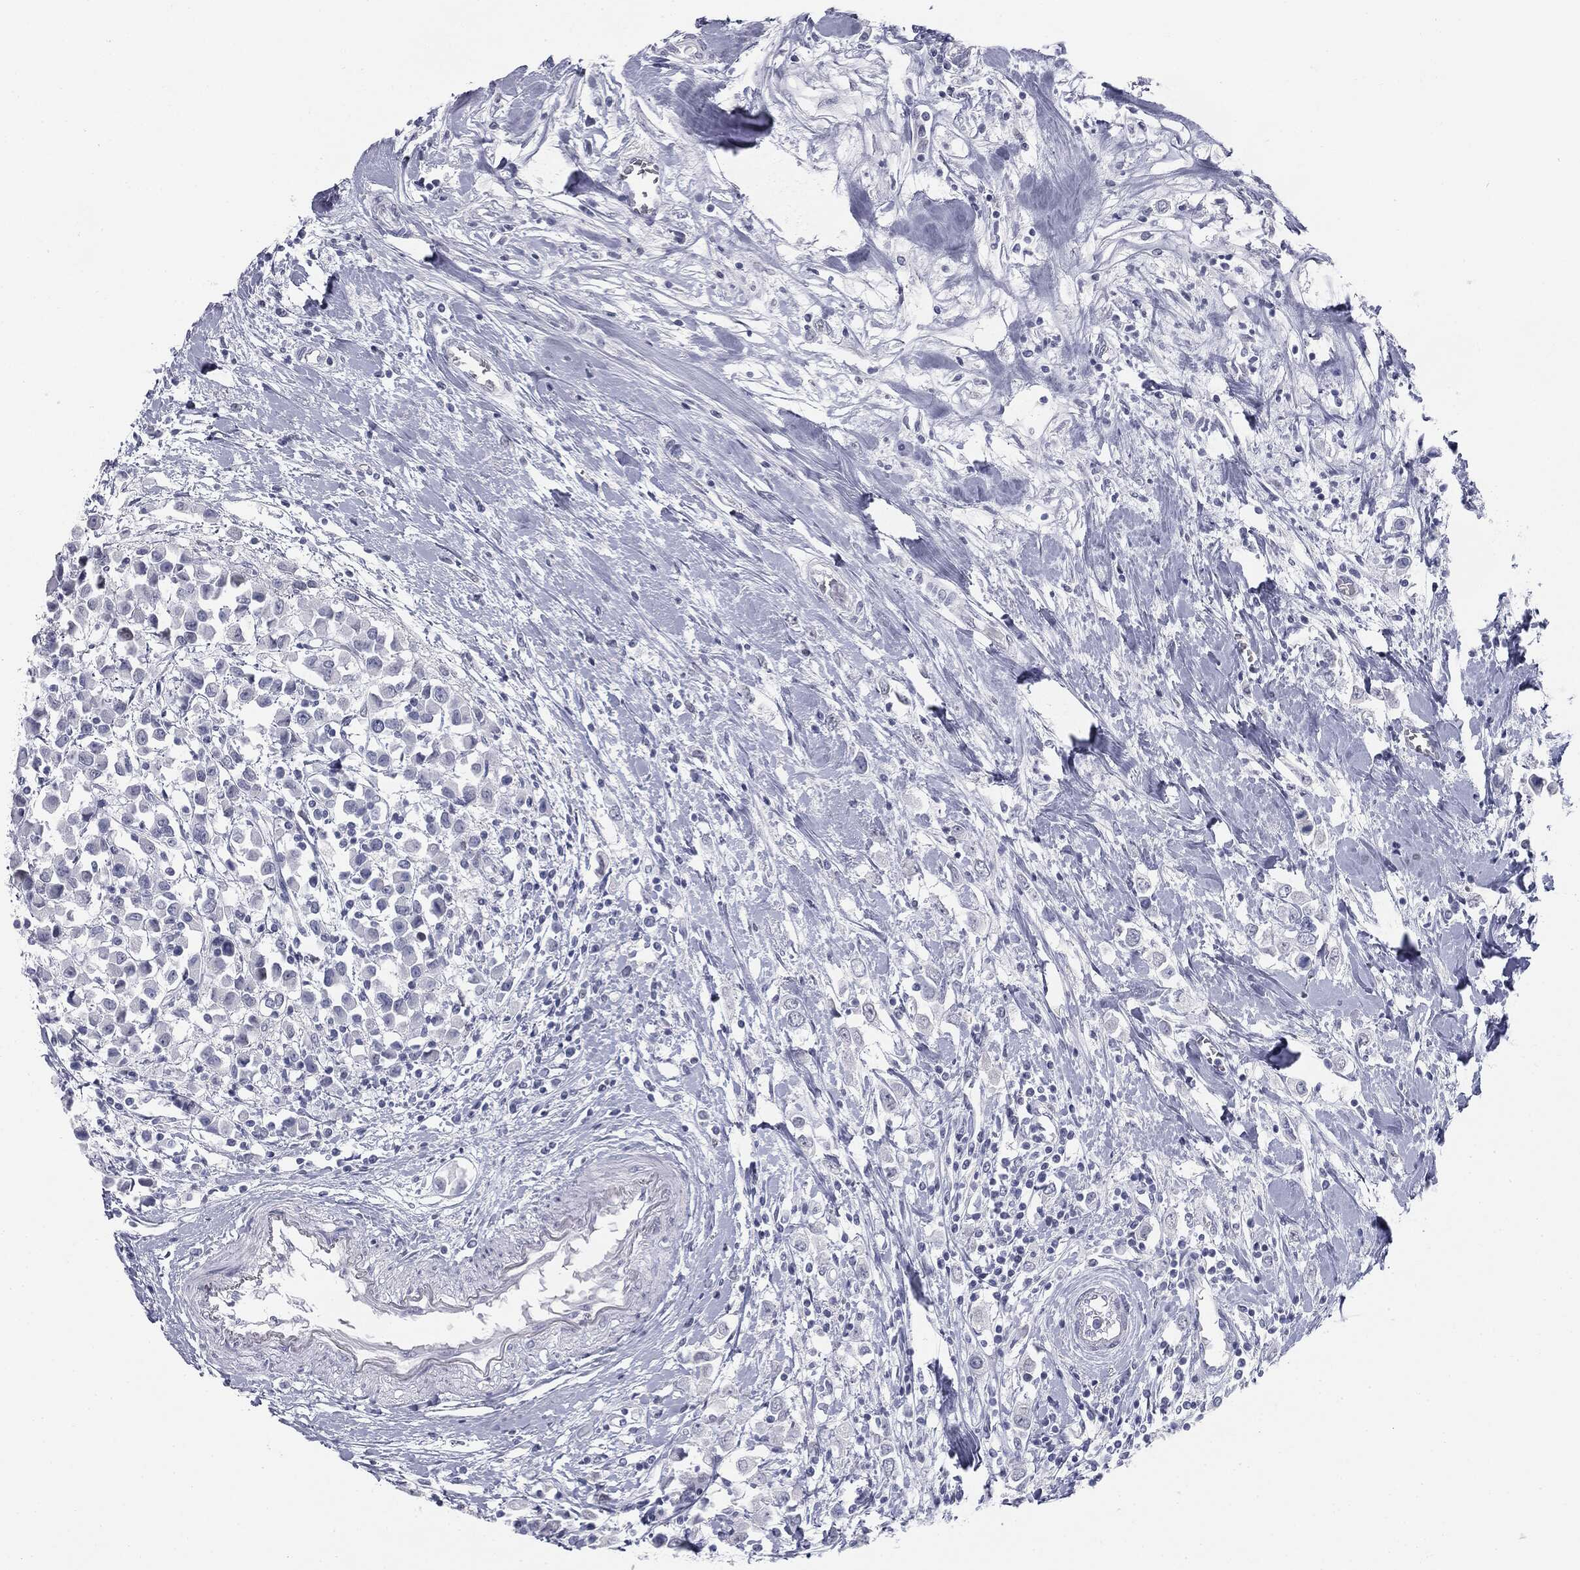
{"staining": {"intensity": "negative", "quantity": "none", "location": "none"}, "tissue": "breast cancer", "cell_type": "Tumor cells", "image_type": "cancer", "snomed": [{"axis": "morphology", "description": "Duct carcinoma"}, {"axis": "topography", "description": "Breast"}], "caption": "This image is of intraductal carcinoma (breast) stained with immunohistochemistry to label a protein in brown with the nuclei are counter-stained blue. There is no positivity in tumor cells. The staining was performed using DAB (3,3'-diaminobenzidine) to visualize the protein expression in brown, while the nuclei were stained in blue with hematoxylin (Magnification: 20x).", "gene": "TPO", "patient": {"sex": "female", "age": 61}}